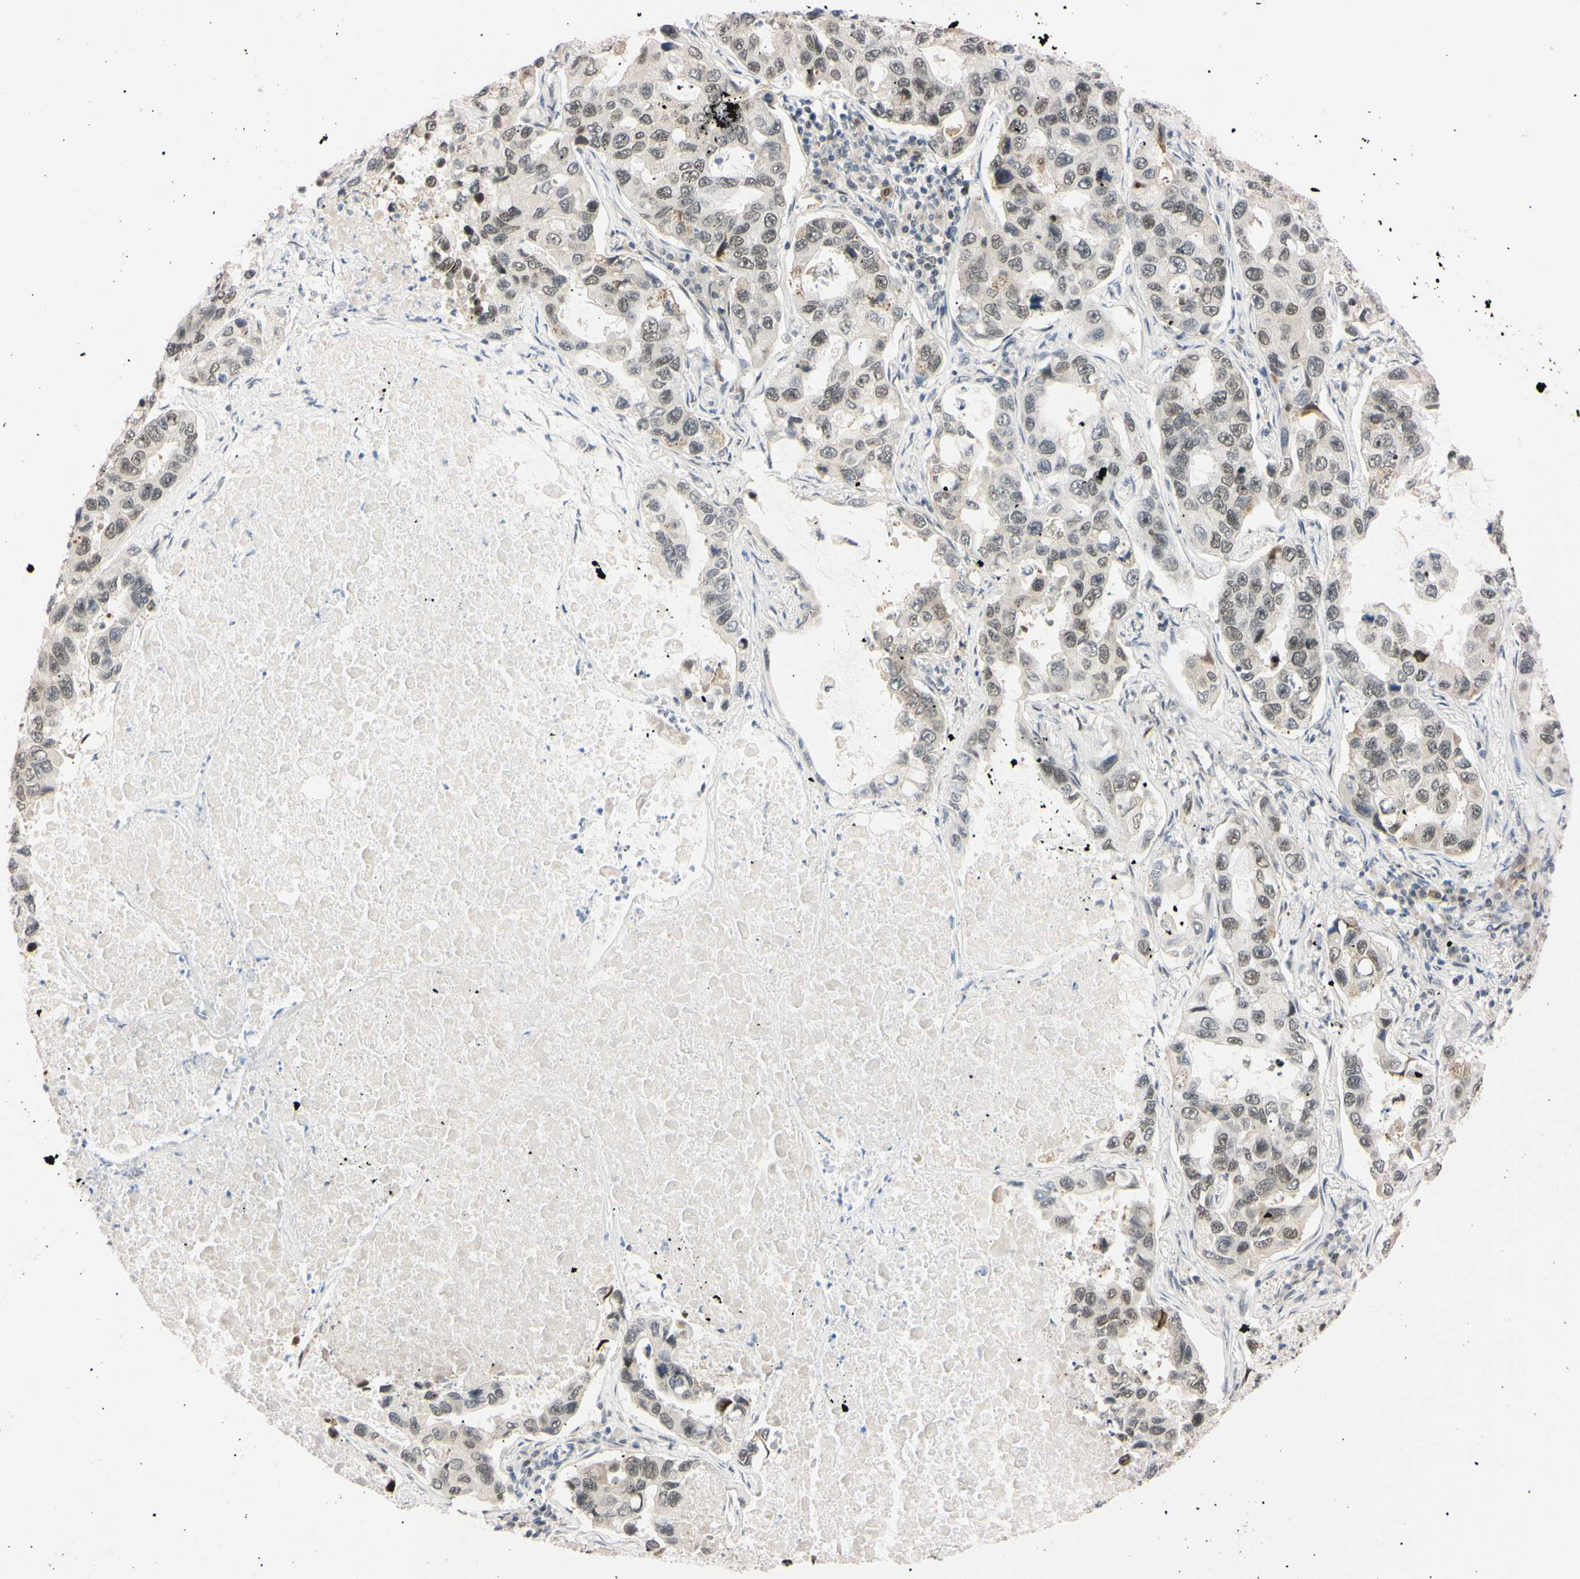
{"staining": {"intensity": "weak", "quantity": ">75%", "location": "nuclear"}, "tissue": "lung cancer", "cell_type": "Tumor cells", "image_type": "cancer", "snomed": [{"axis": "morphology", "description": "Adenocarcinoma, NOS"}, {"axis": "topography", "description": "Lung"}], "caption": "Protein staining by immunohistochemistry displays weak nuclear staining in approximately >75% of tumor cells in adenocarcinoma (lung).", "gene": "ZNF134", "patient": {"sex": "male", "age": 64}}